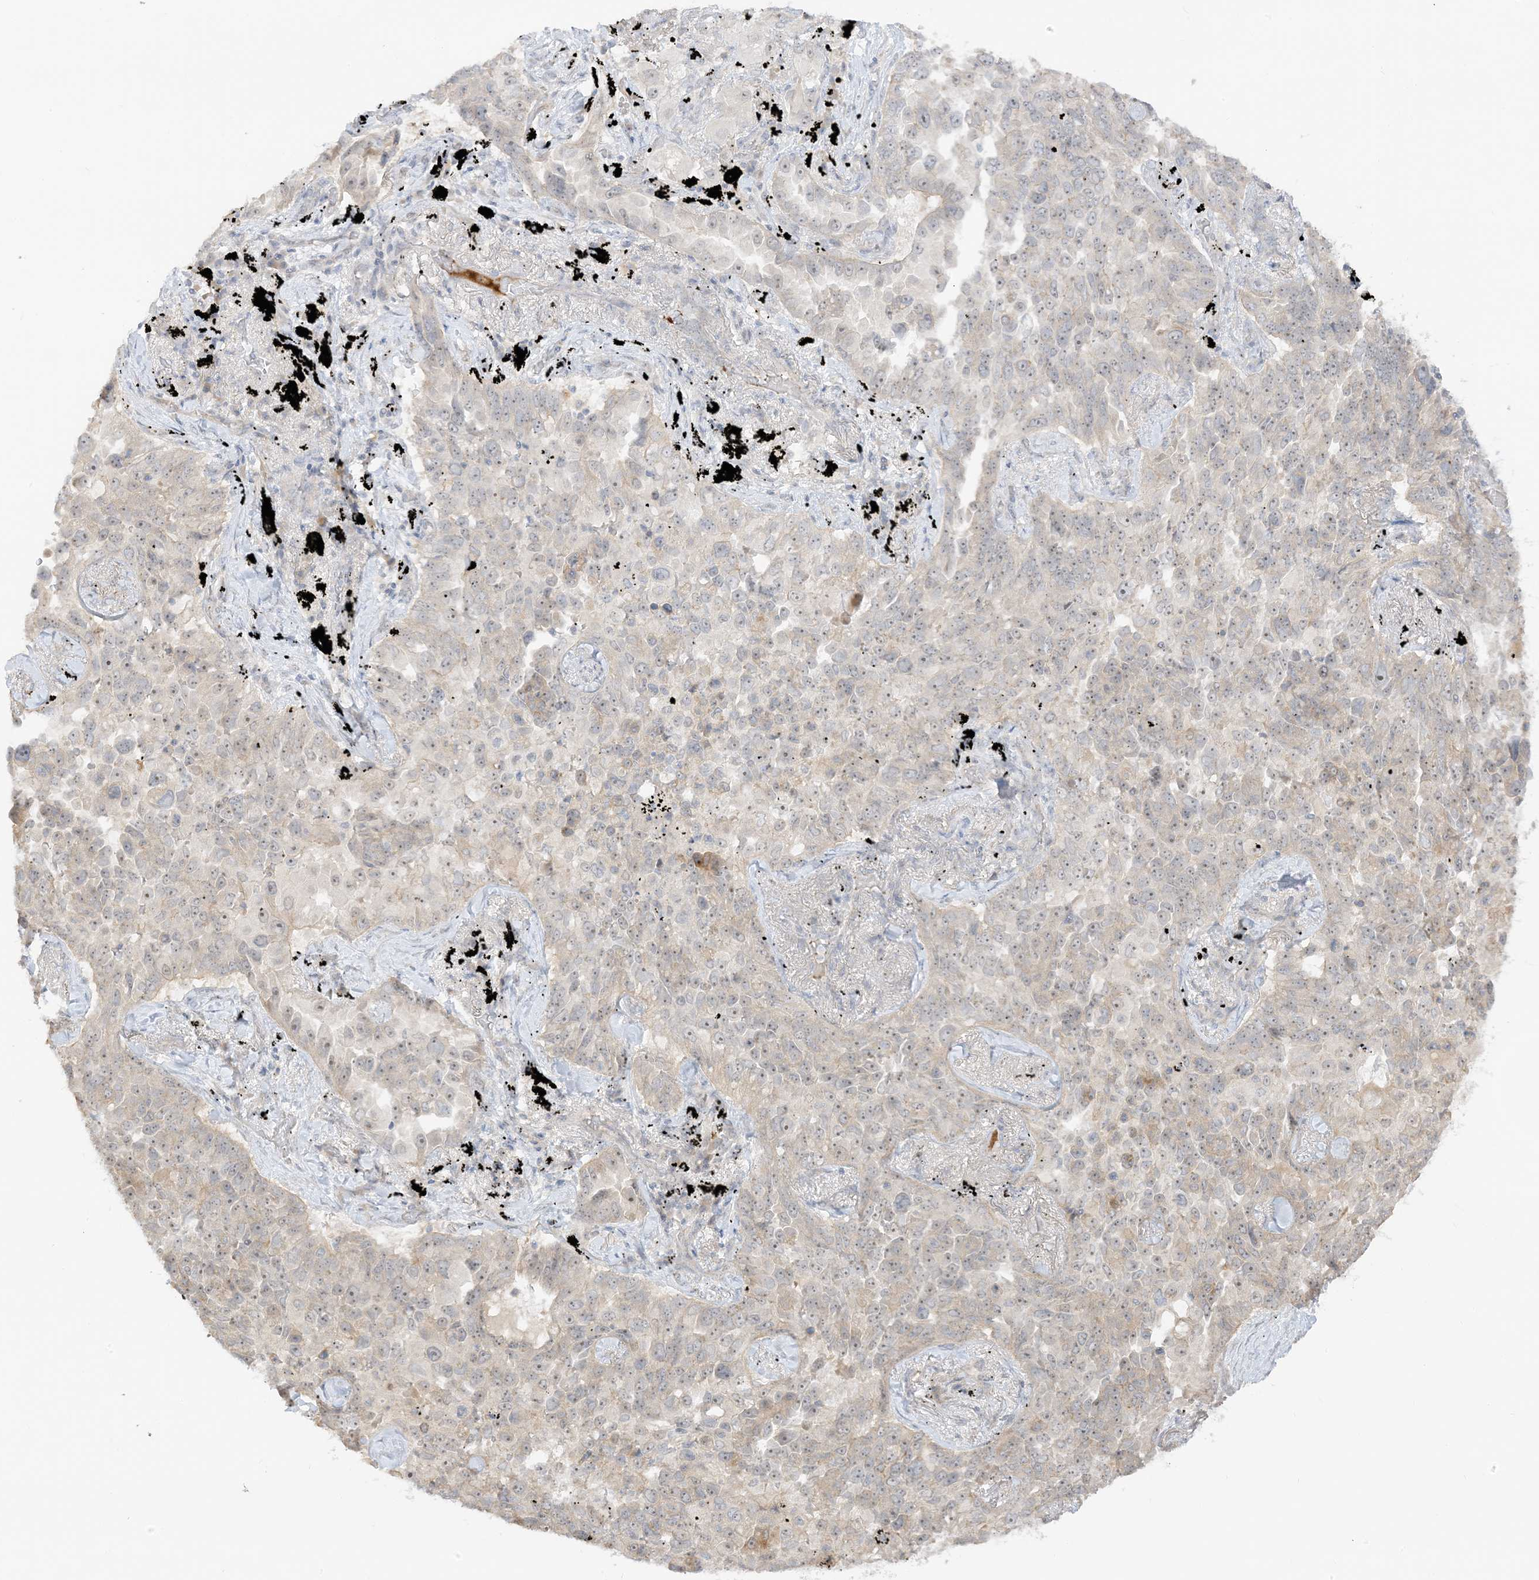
{"staining": {"intensity": "weak", "quantity": "25%-75%", "location": "cytoplasmic/membranous,nuclear"}, "tissue": "lung cancer", "cell_type": "Tumor cells", "image_type": "cancer", "snomed": [{"axis": "morphology", "description": "Adenocarcinoma, NOS"}, {"axis": "topography", "description": "Lung"}], "caption": "A high-resolution image shows IHC staining of lung cancer, which demonstrates weak cytoplasmic/membranous and nuclear expression in about 25%-75% of tumor cells.", "gene": "ETAA1", "patient": {"sex": "female", "age": 67}}